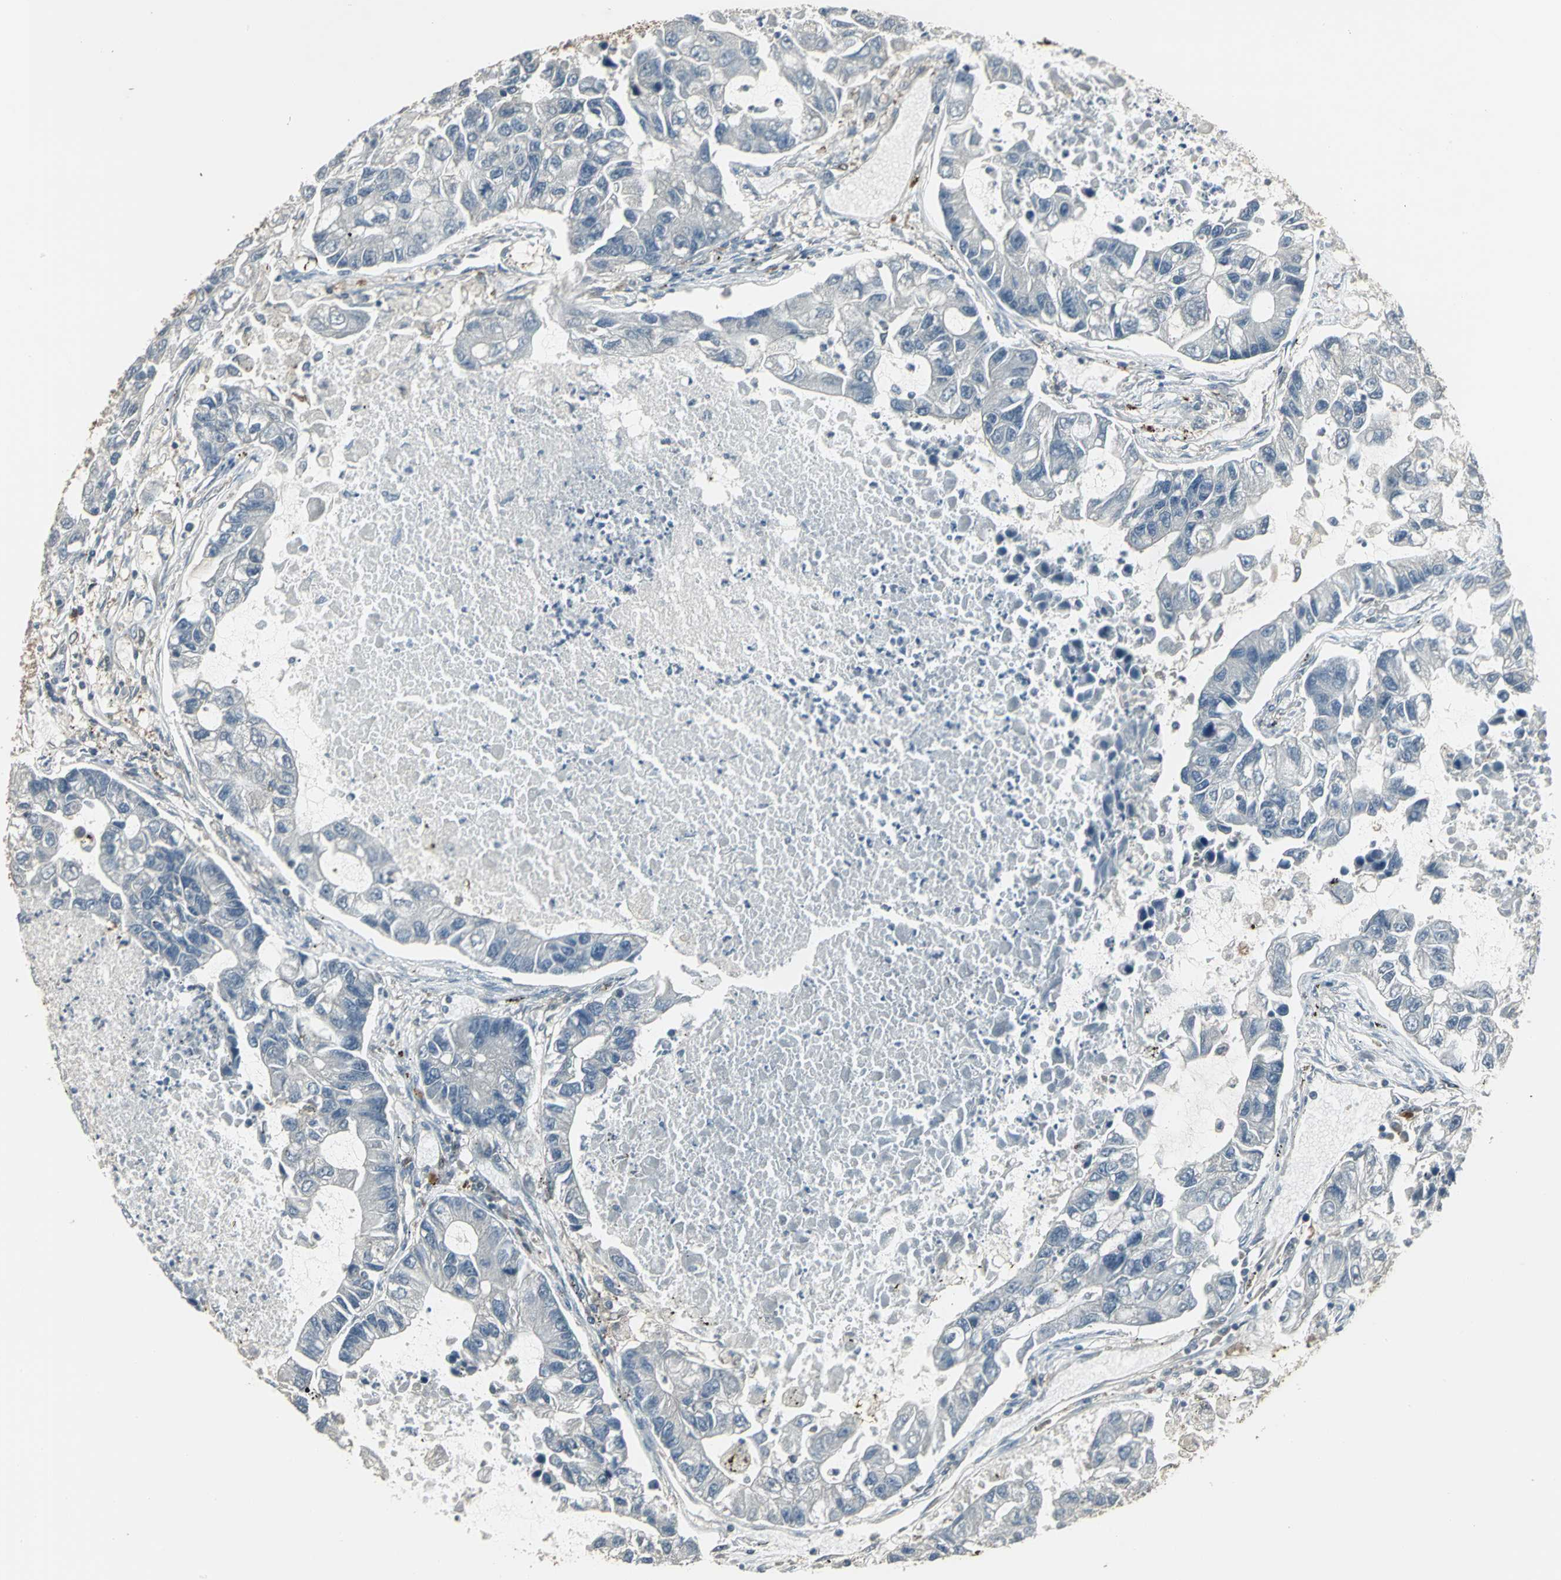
{"staining": {"intensity": "negative", "quantity": "none", "location": "none"}, "tissue": "lung cancer", "cell_type": "Tumor cells", "image_type": "cancer", "snomed": [{"axis": "morphology", "description": "Adenocarcinoma, NOS"}, {"axis": "topography", "description": "Lung"}], "caption": "The image exhibits no staining of tumor cells in lung cancer. (DAB (3,3'-diaminobenzidine) IHC visualized using brightfield microscopy, high magnification).", "gene": "PRXL2B", "patient": {"sex": "female", "age": 51}}